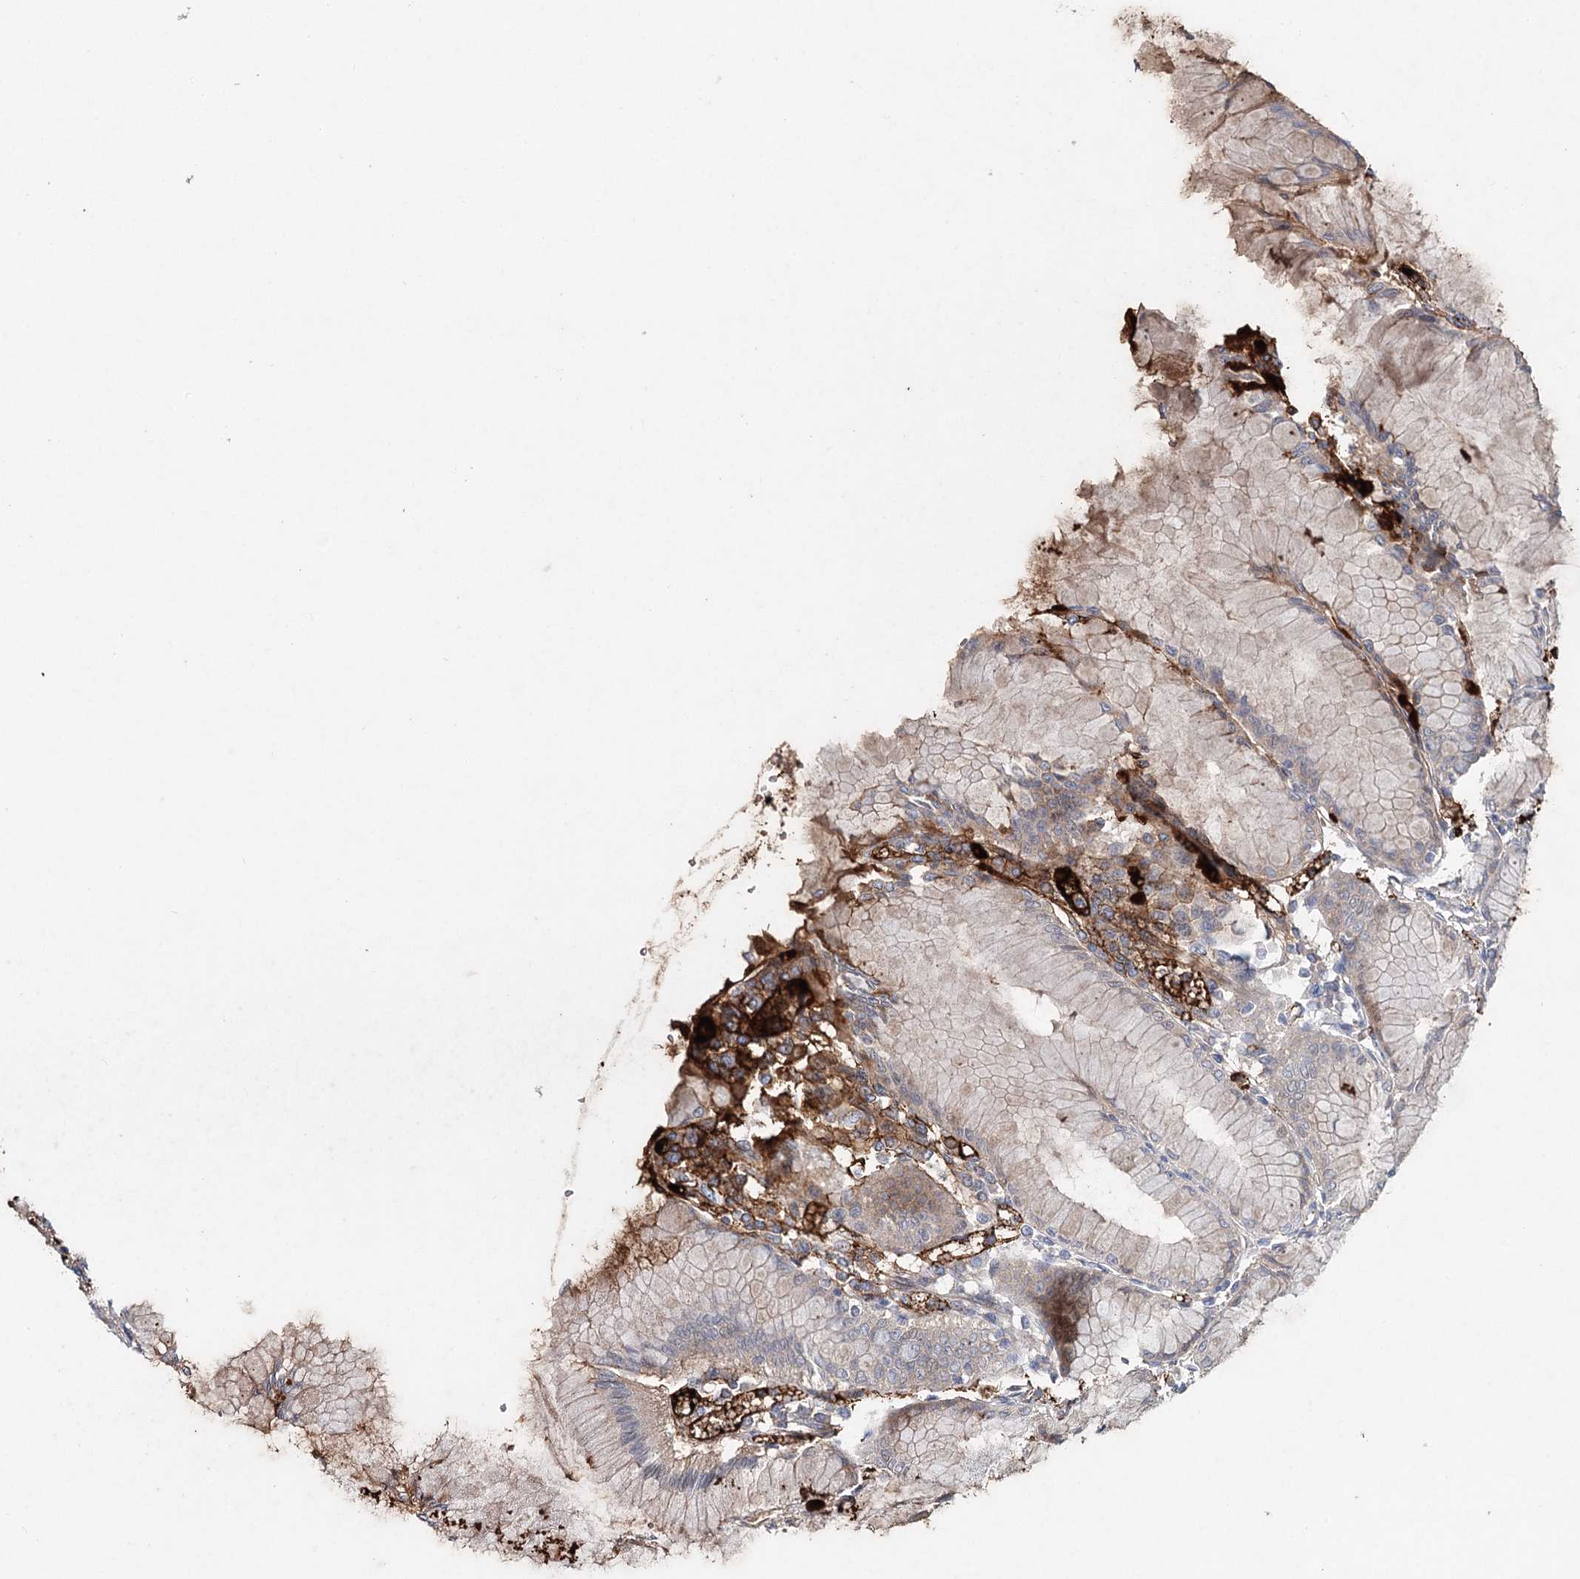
{"staining": {"intensity": "strong", "quantity": "25%-75%", "location": "cytoplasmic/membranous"}, "tissue": "stomach", "cell_type": "Glandular cells", "image_type": "normal", "snomed": [{"axis": "morphology", "description": "Normal tissue, NOS"}, {"axis": "topography", "description": "Stomach"}], "caption": "Stomach stained with DAB immunohistochemistry (IHC) demonstrates high levels of strong cytoplasmic/membranous positivity in about 25%-75% of glandular cells.", "gene": "ALKBH8", "patient": {"sex": "female", "age": 57}}